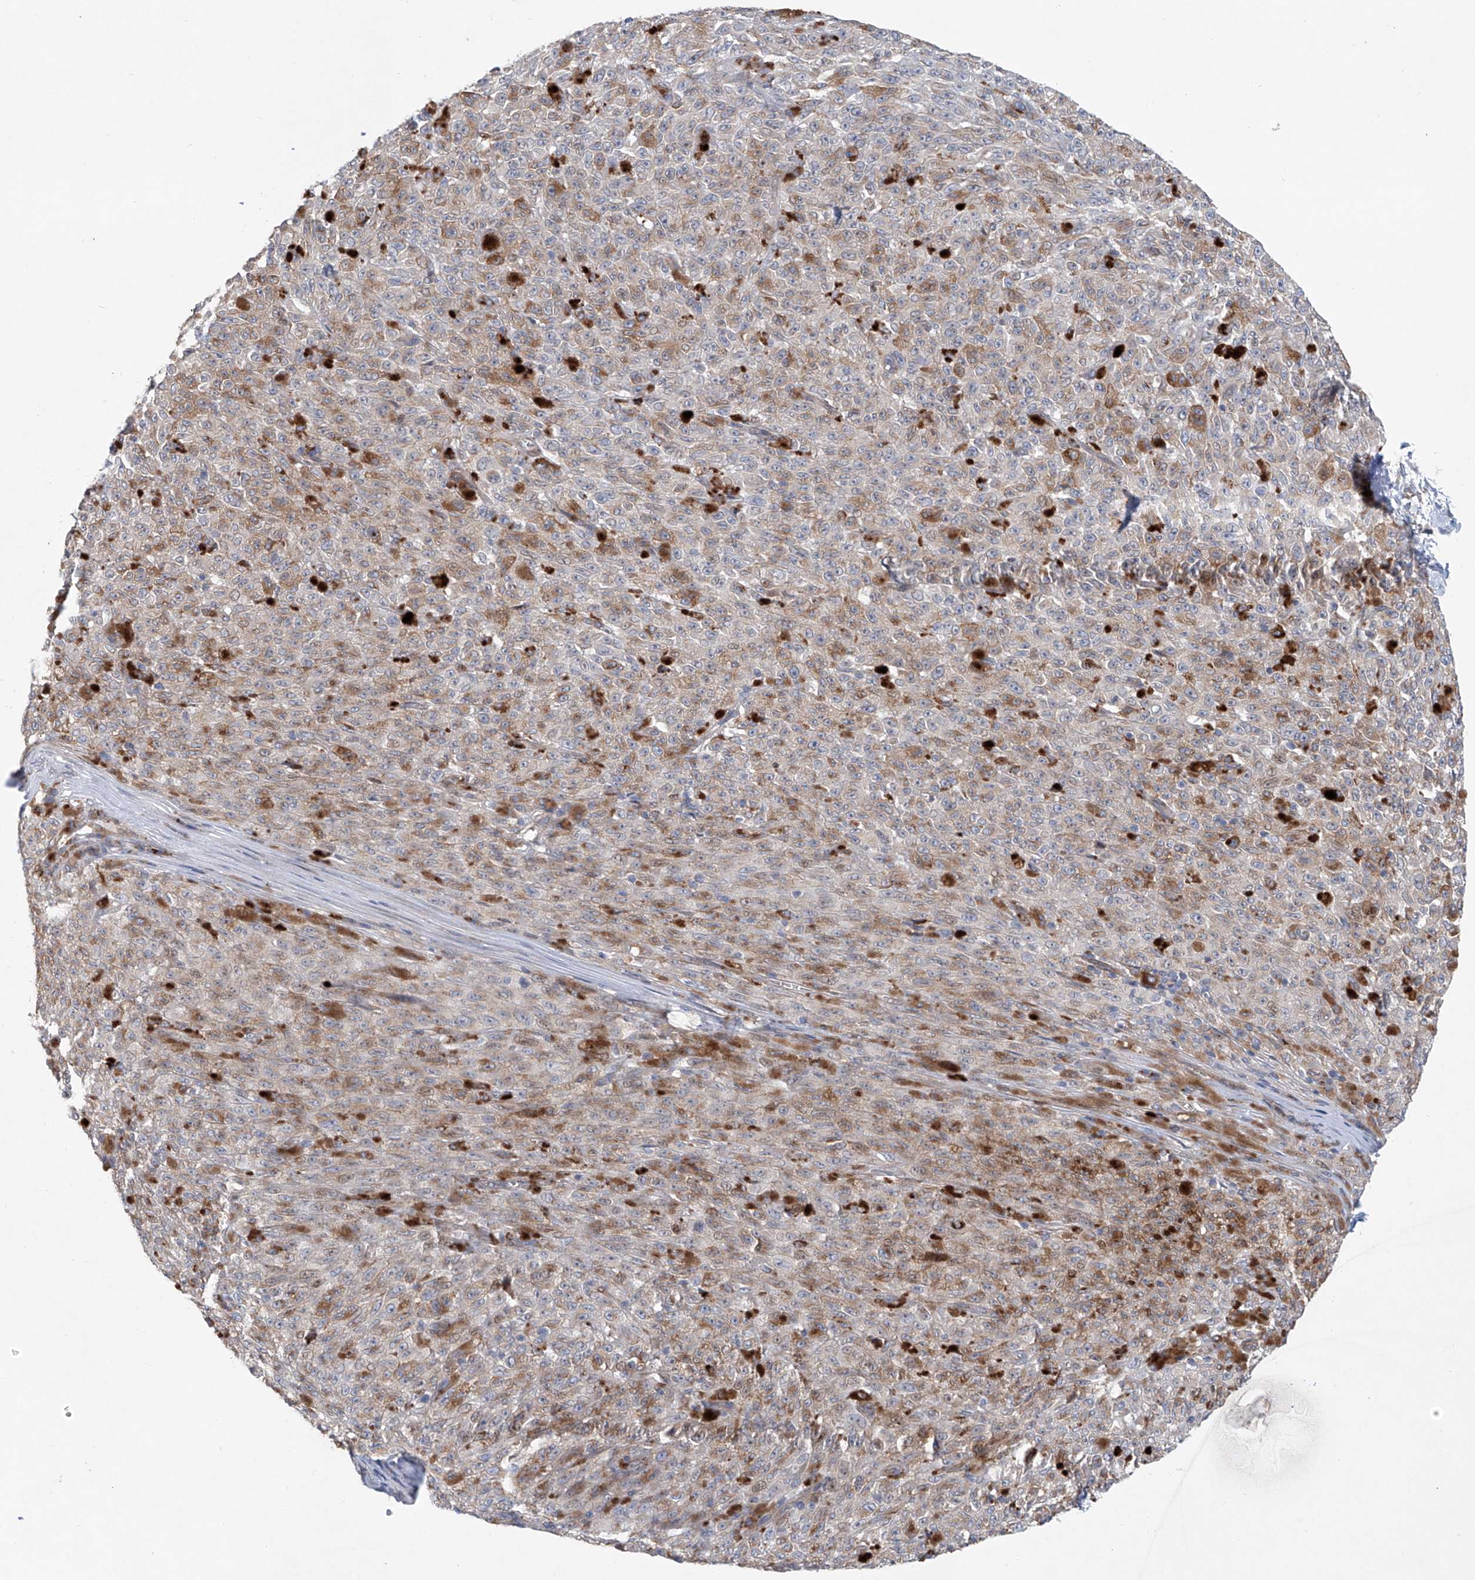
{"staining": {"intensity": "moderate", "quantity": "<25%", "location": "cytoplasmic/membranous"}, "tissue": "melanoma", "cell_type": "Tumor cells", "image_type": "cancer", "snomed": [{"axis": "morphology", "description": "Malignant melanoma, NOS"}, {"axis": "topography", "description": "Skin"}], "caption": "An image of malignant melanoma stained for a protein reveals moderate cytoplasmic/membranous brown staining in tumor cells. (Brightfield microscopy of DAB IHC at high magnification).", "gene": "KLC4", "patient": {"sex": "female", "age": 82}}